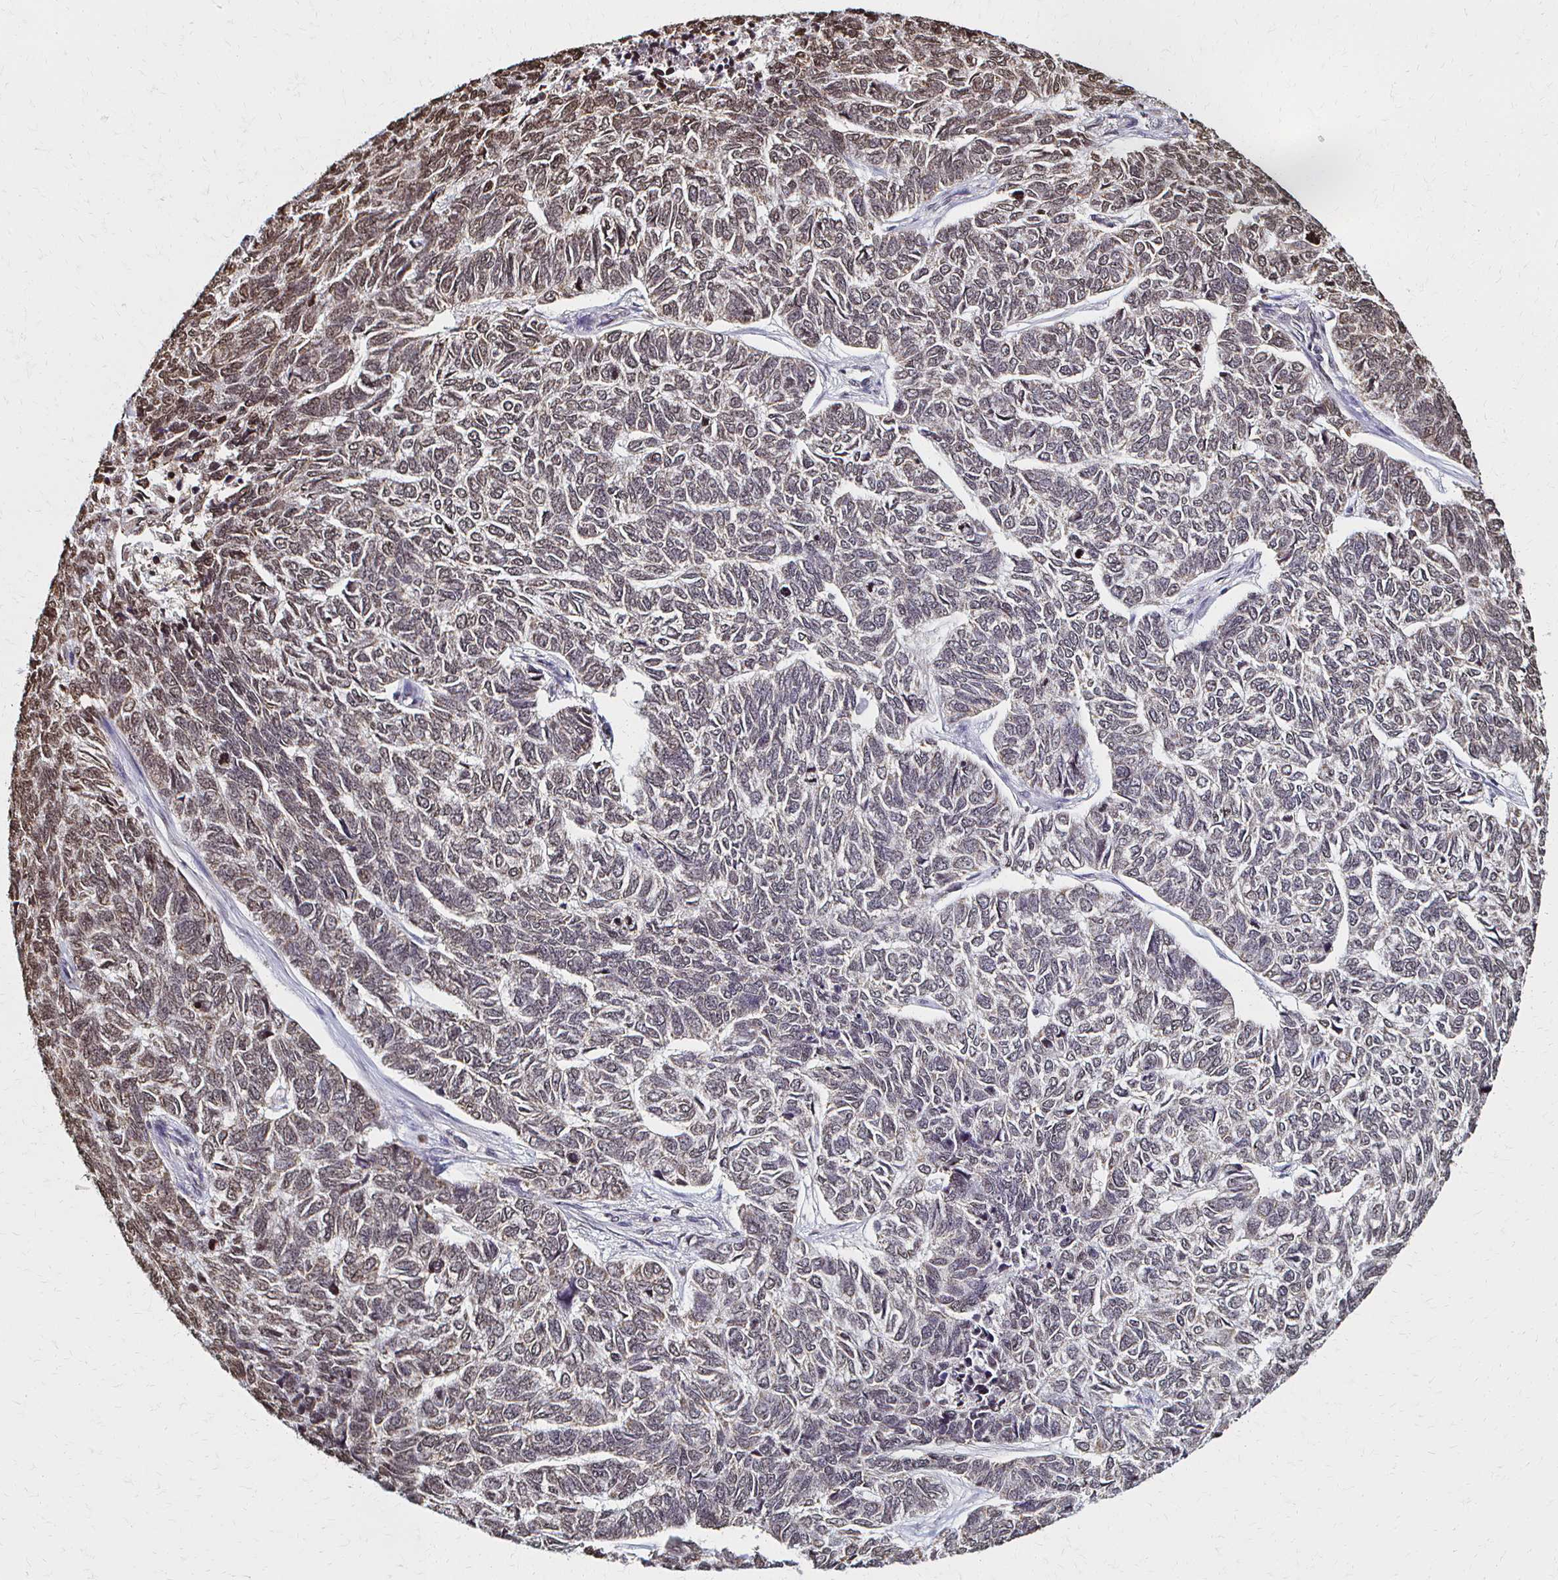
{"staining": {"intensity": "weak", "quantity": "25%-75%", "location": "nuclear"}, "tissue": "skin cancer", "cell_type": "Tumor cells", "image_type": "cancer", "snomed": [{"axis": "morphology", "description": "Basal cell carcinoma"}, {"axis": "topography", "description": "Skin"}], "caption": "The histopathology image demonstrates staining of basal cell carcinoma (skin), revealing weak nuclear protein positivity (brown color) within tumor cells.", "gene": "HOXA9", "patient": {"sex": "female", "age": 65}}